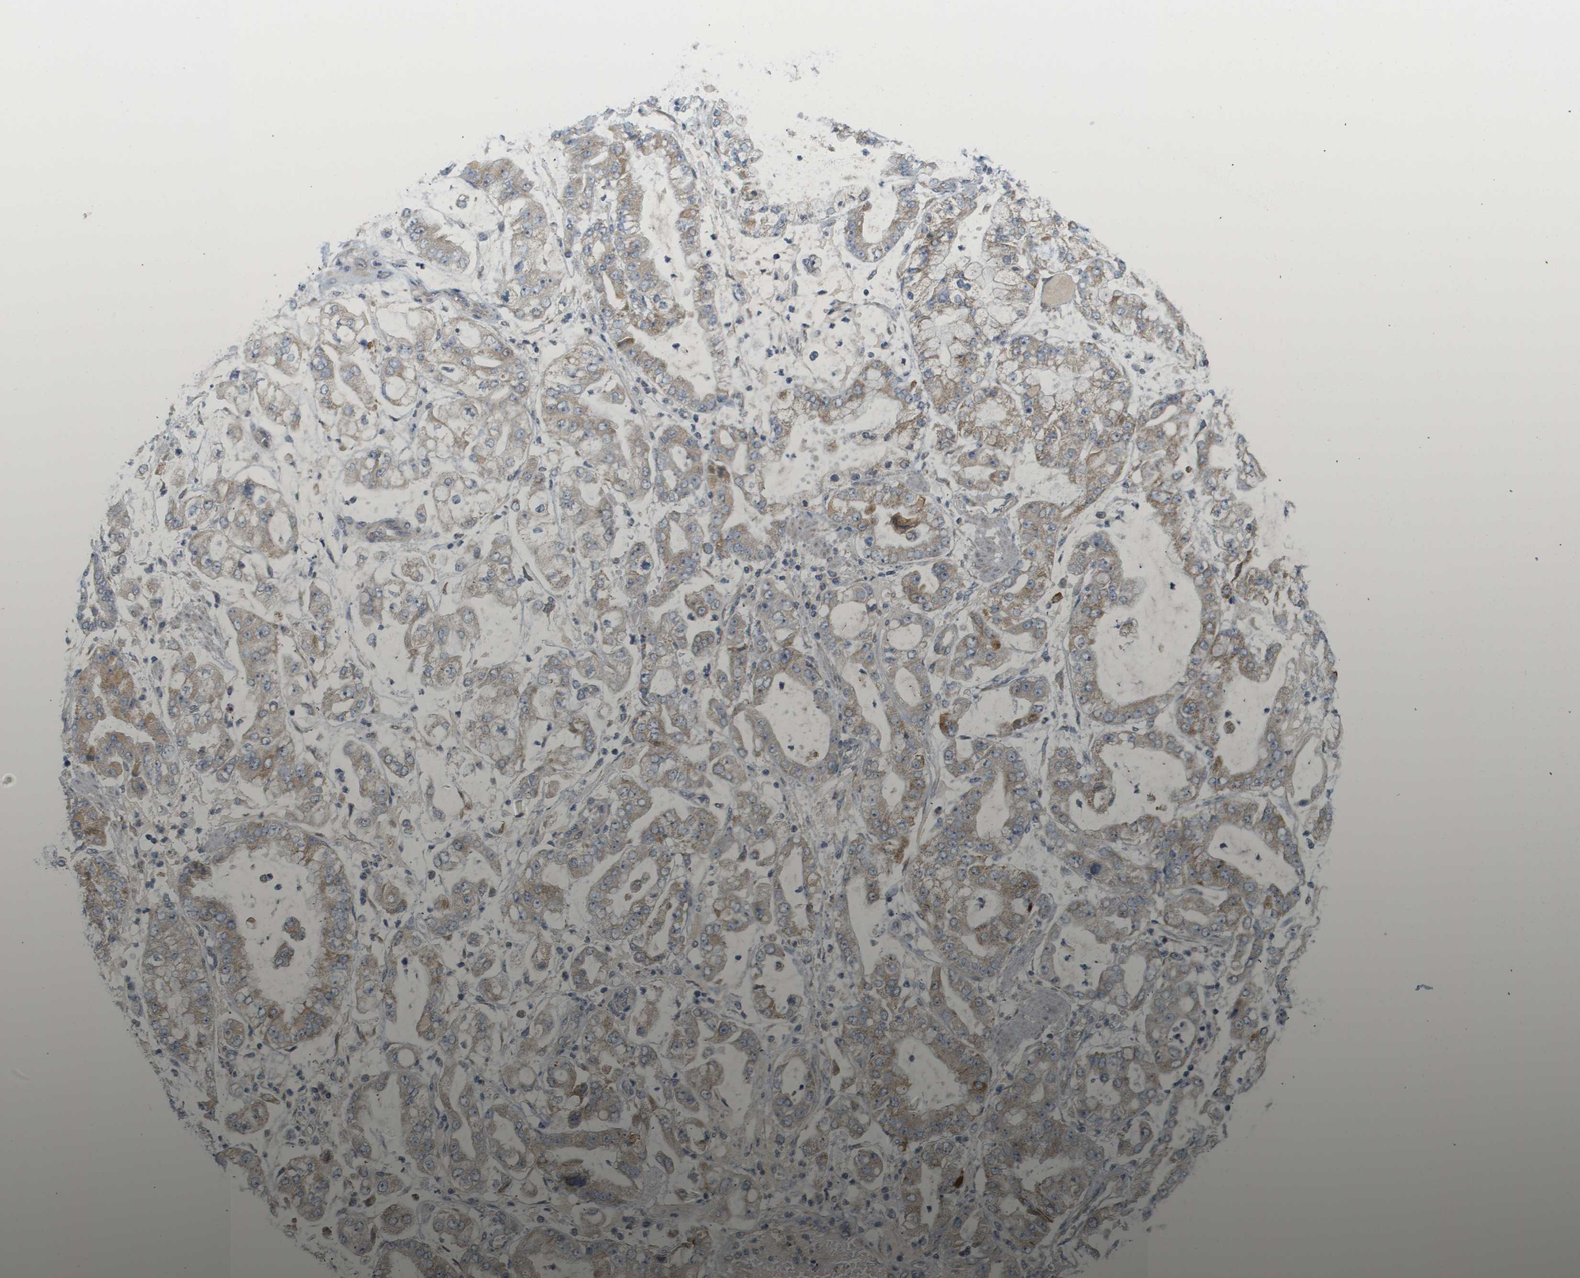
{"staining": {"intensity": "weak", "quantity": ">75%", "location": "cytoplasmic/membranous"}, "tissue": "stomach cancer", "cell_type": "Tumor cells", "image_type": "cancer", "snomed": [{"axis": "morphology", "description": "Adenocarcinoma, NOS"}, {"axis": "topography", "description": "Stomach"}], "caption": "Tumor cells display weak cytoplasmic/membranous positivity in approximately >75% of cells in stomach adenocarcinoma. The protein is stained brown, and the nuclei are stained in blue (DAB (3,3'-diaminobenzidine) IHC with brightfield microscopy, high magnification).", "gene": "PROC", "patient": {"sex": "male", "age": 76}}